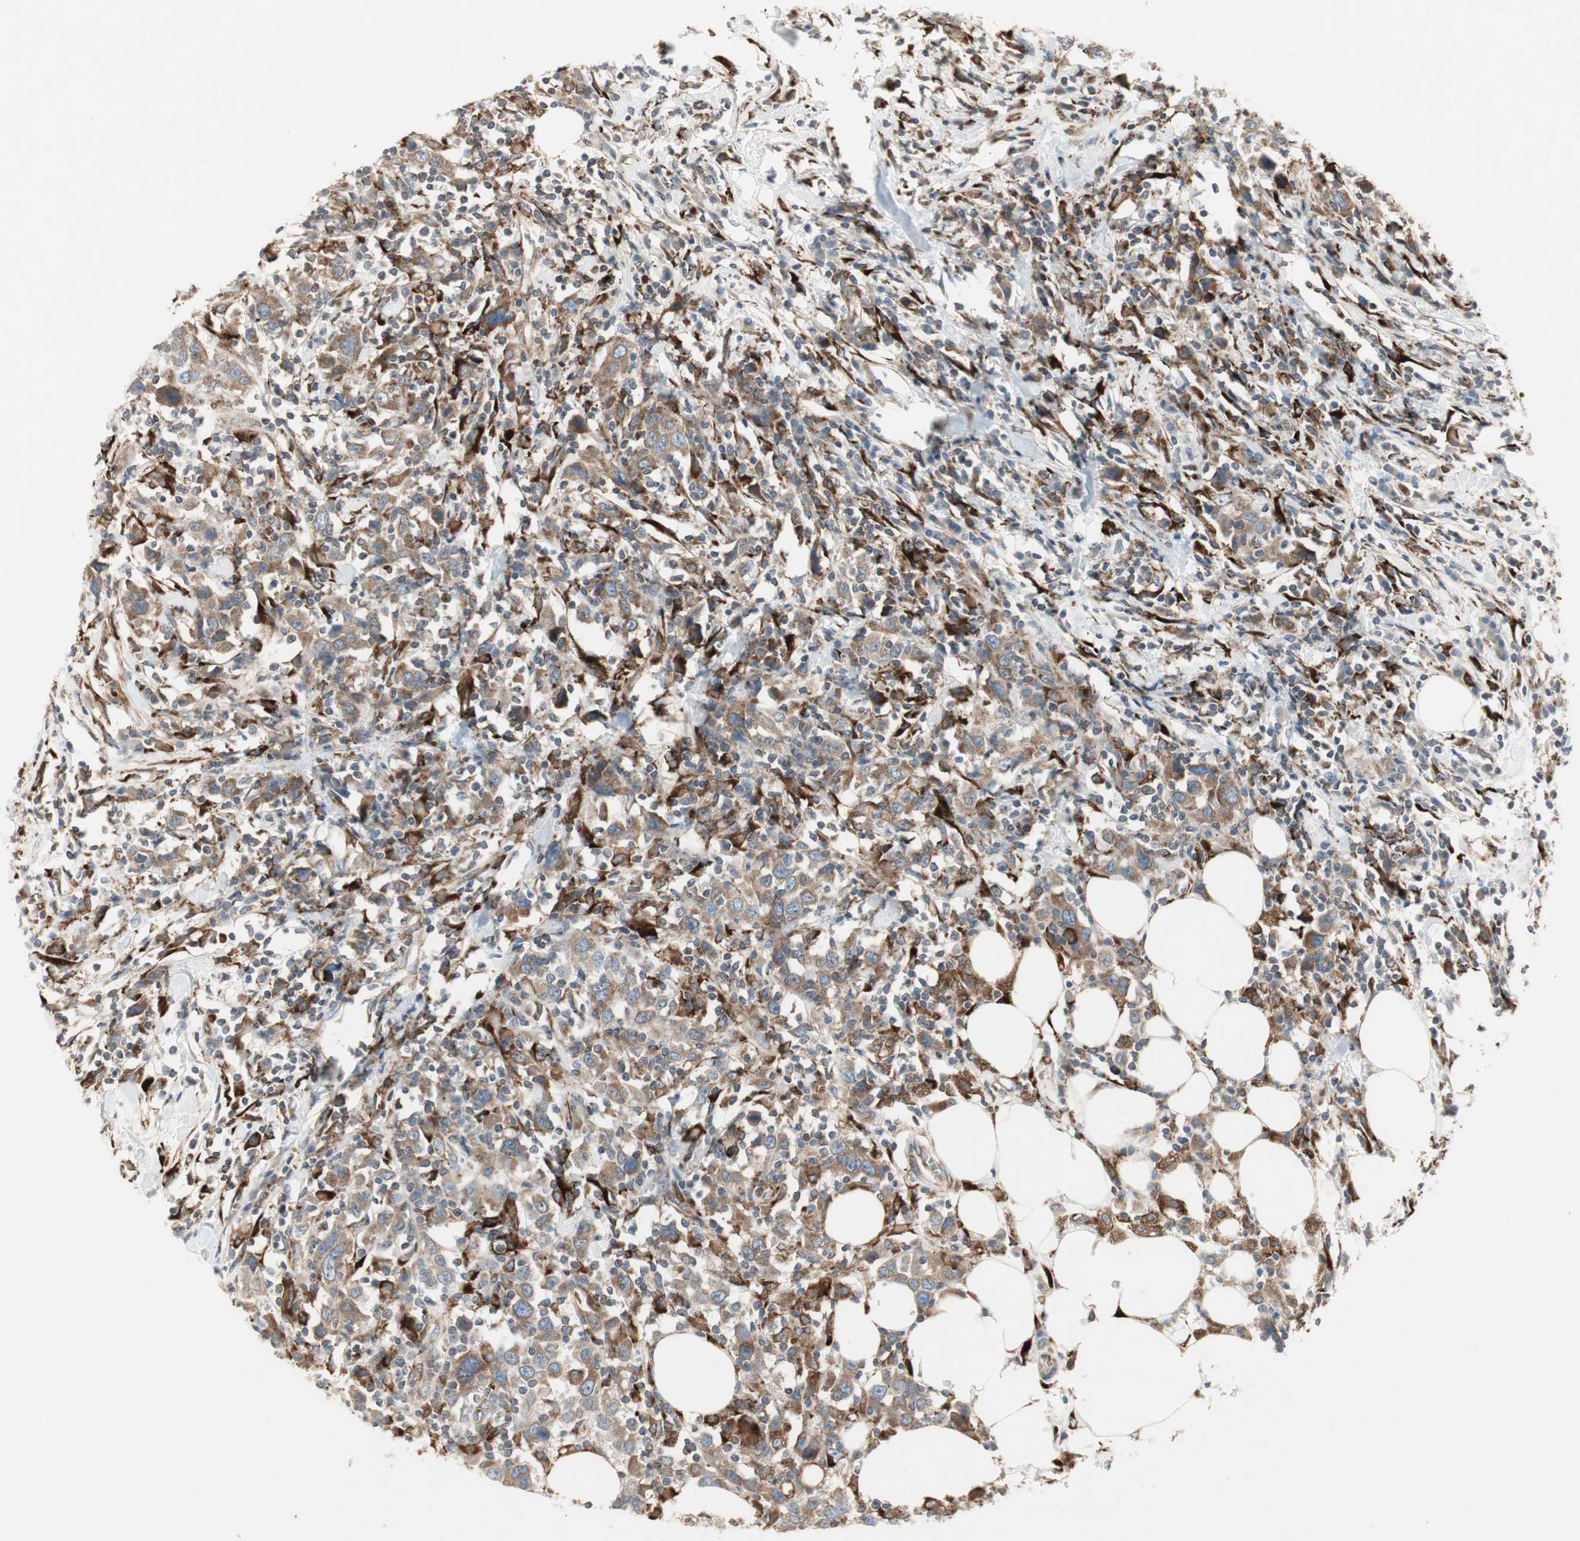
{"staining": {"intensity": "moderate", "quantity": ">75%", "location": "cytoplasmic/membranous"}, "tissue": "urothelial cancer", "cell_type": "Tumor cells", "image_type": "cancer", "snomed": [{"axis": "morphology", "description": "Urothelial carcinoma, High grade"}, {"axis": "topography", "description": "Urinary bladder"}], "caption": "Protein staining shows moderate cytoplasmic/membranous expression in approximately >75% of tumor cells in urothelial cancer. (DAB (3,3'-diaminobenzidine) = brown stain, brightfield microscopy at high magnification).", "gene": "H6PD", "patient": {"sex": "male", "age": 61}}